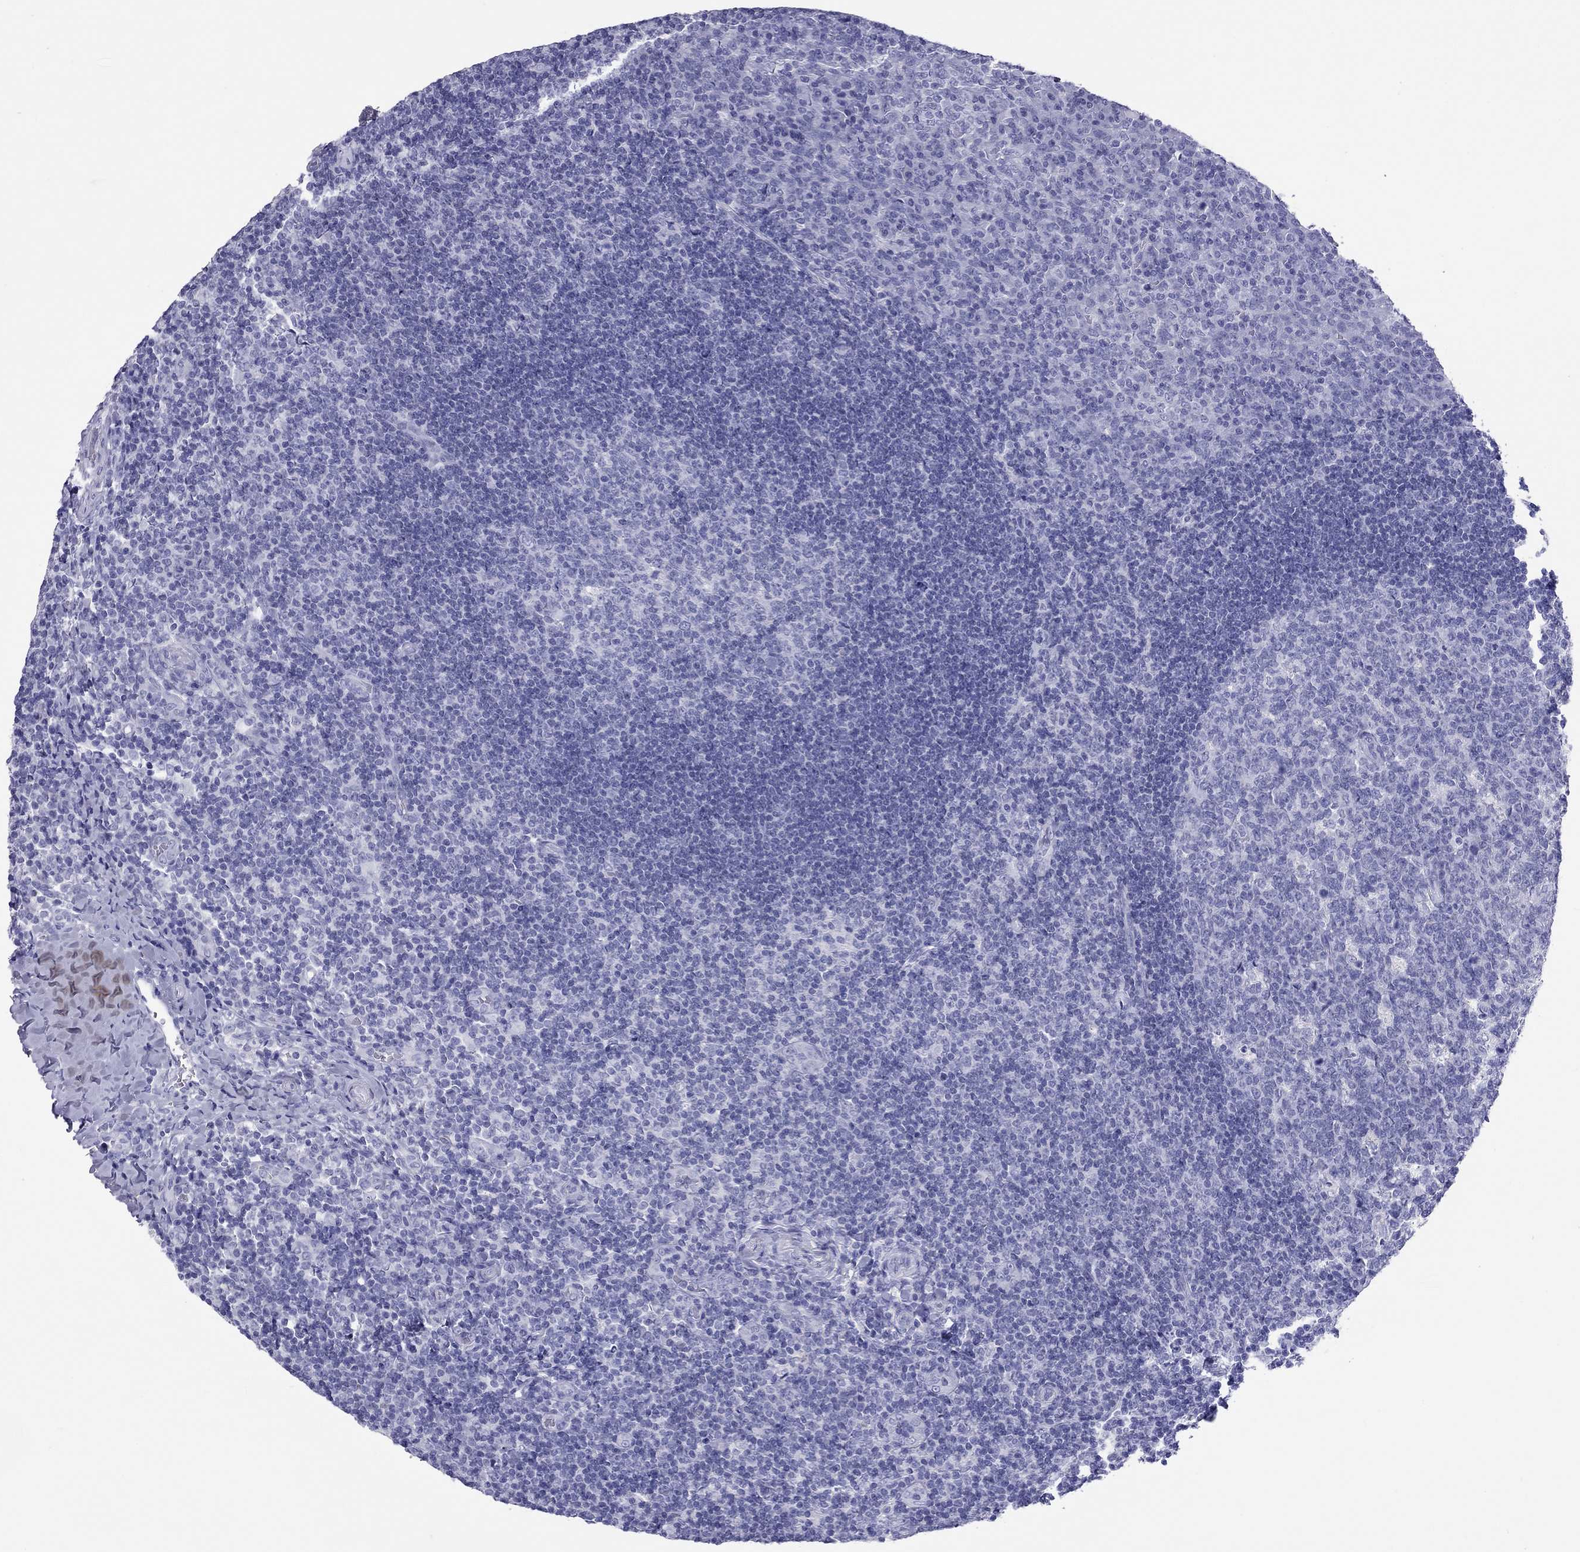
{"staining": {"intensity": "negative", "quantity": "none", "location": "none"}, "tissue": "tonsil", "cell_type": "Germinal center cells", "image_type": "normal", "snomed": [{"axis": "morphology", "description": "Normal tissue, NOS"}, {"axis": "topography", "description": "Tonsil"}], "caption": "DAB (3,3'-diaminobenzidine) immunohistochemical staining of unremarkable tonsil exhibits no significant staining in germinal center cells. The staining was performed using DAB (3,3'-diaminobenzidine) to visualize the protein expression in brown, while the nuclei were stained in blue with hematoxylin (Magnification: 20x).", "gene": "DPY19L2", "patient": {"sex": "male", "age": 17}}